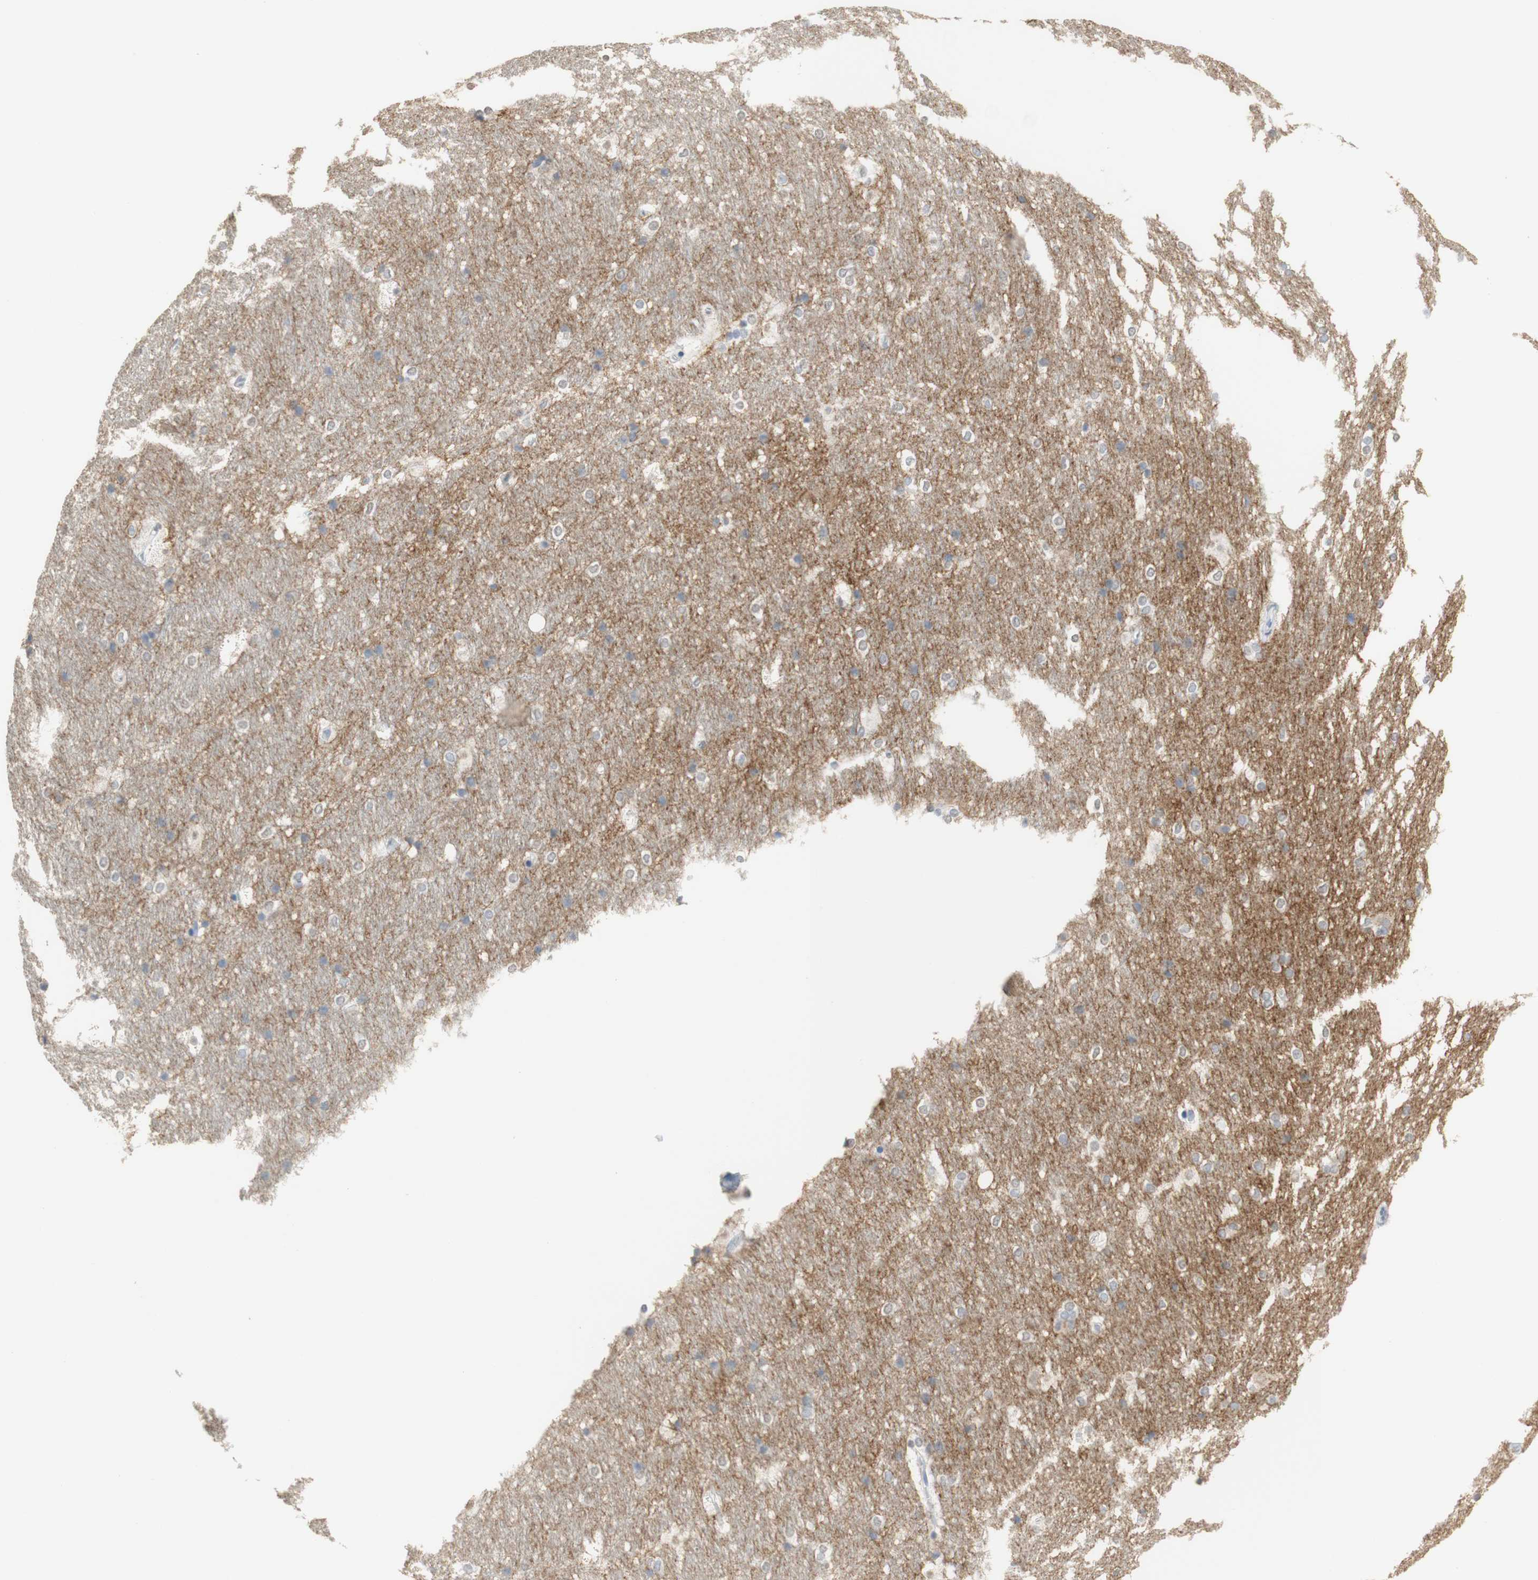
{"staining": {"intensity": "negative", "quantity": "none", "location": "none"}, "tissue": "hippocampus", "cell_type": "Glial cells", "image_type": "normal", "snomed": [{"axis": "morphology", "description": "Normal tissue, NOS"}, {"axis": "topography", "description": "Hippocampus"}], "caption": "IHC of unremarkable human hippocampus demonstrates no staining in glial cells. The staining is performed using DAB brown chromogen with nuclei counter-stained in using hematoxylin.", "gene": "L1CAM", "patient": {"sex": "female", "age": 19}}